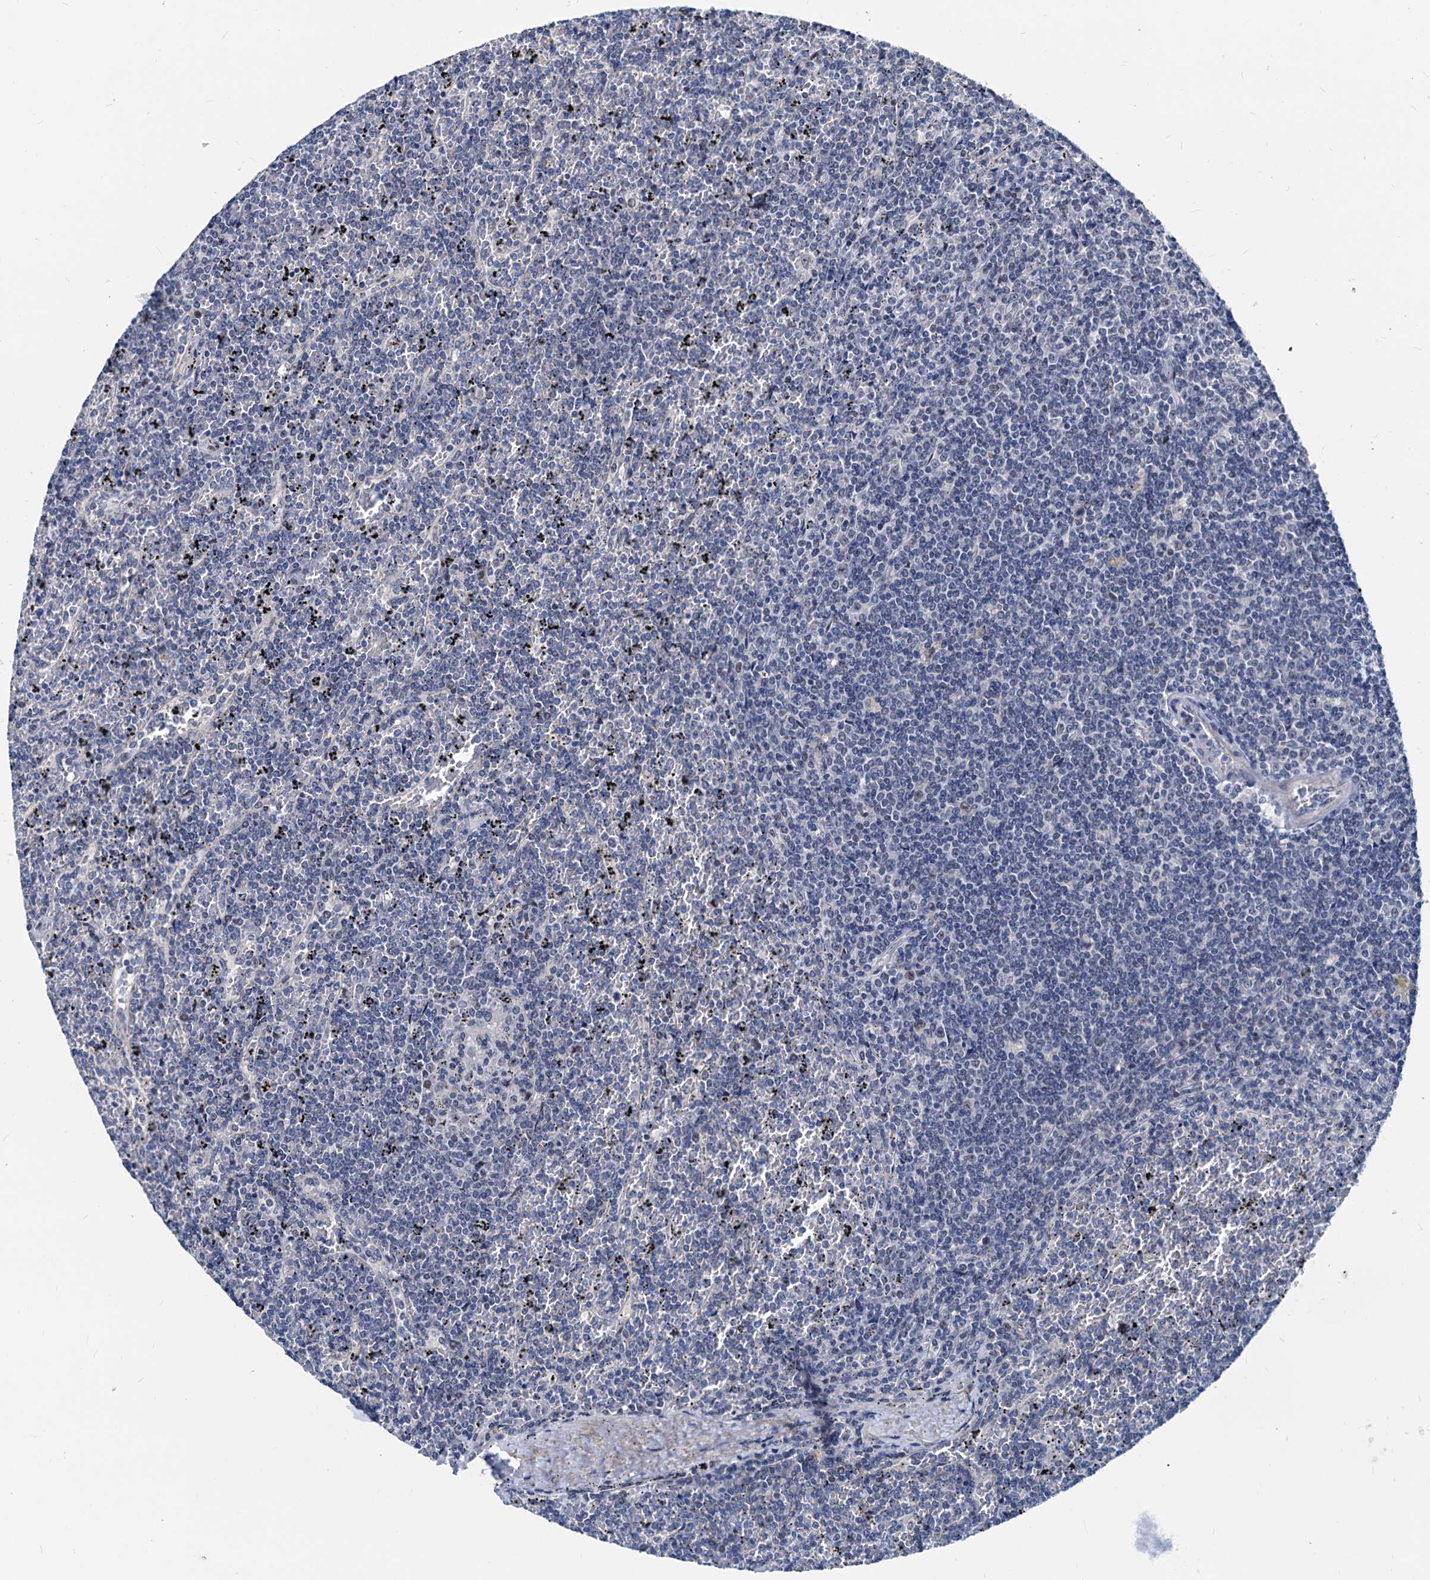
{"staining": {"intensity": "negative", "quantity": "none", "location": "none"}, "tissue": "lymphoma", "cell_type": "Tumor cells", "image_type": "cancer", "snomed": [{"axis": "morphology", "description": "Malignant lymphoma, non-Hodgkin's type, Low grade"}, {"axis": "topography", "description": "Spleen"}], "caption": "A high-resolution histopathology image shows immunohistochemistry staining of low-grade malignant lymphoma, non-Hodgkin's type, which demonstrates no significant expression in tumor cells. (Brightfield microscopy of DAB (3,3'-diaminobenzidine) immunohistochemistry (IHC) at high magnification).", "gene": "HSF2", "patient": {"sex": "female", "age": 19}}